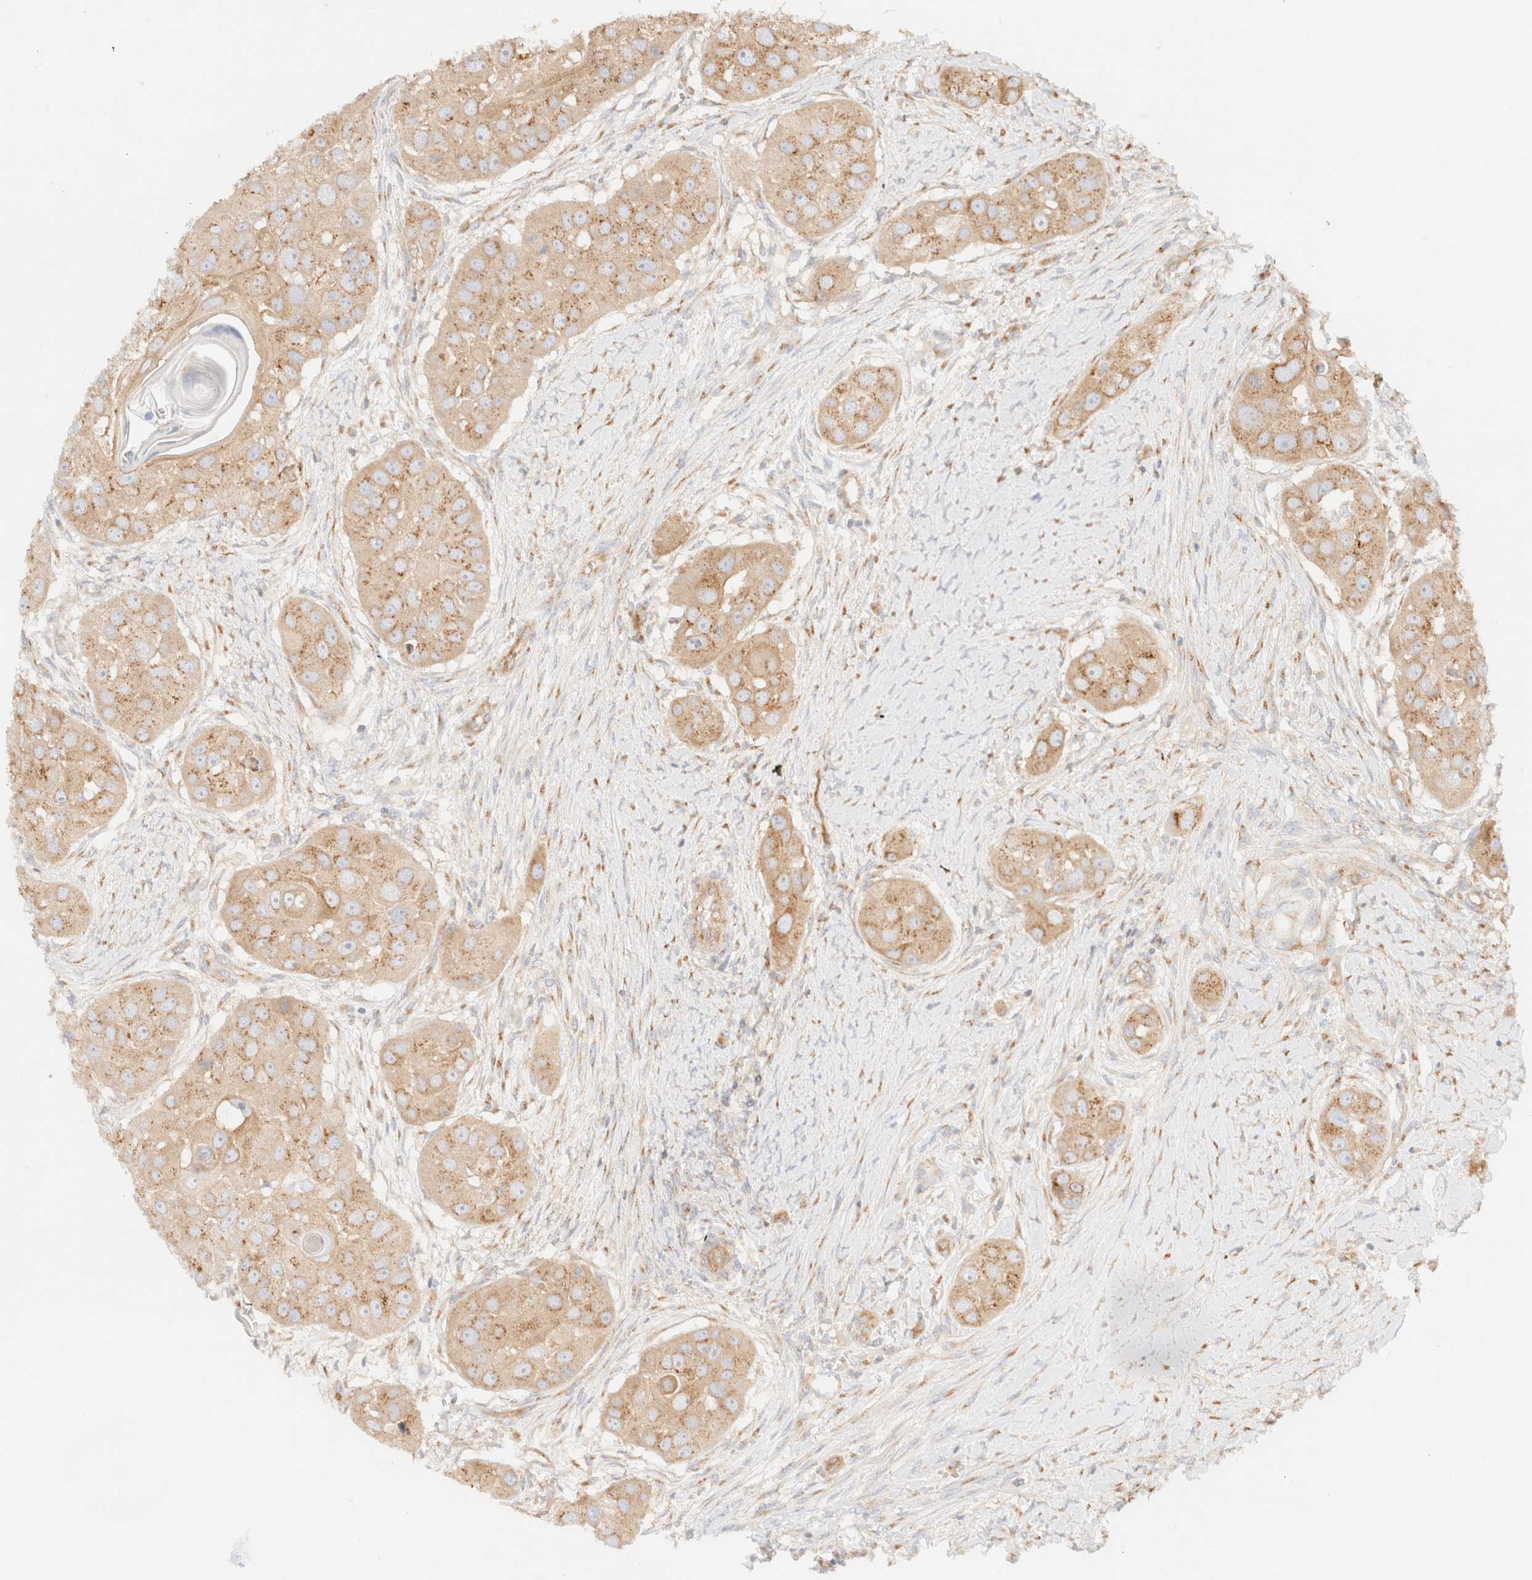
{"staining": {"intensity": "weak", "quantity": ">75%", "location": "cytoplasmic/membranous"}, "tissue": "head and neck cancer", "cell_type": "Tumor cells", "image_type": "cancer", "snomed": [{"axis": "morphology", "description": "Normal tissue, NOS"}, {"axis": "morphology", "description": "Squamous cell carcinoma, NOS"}, {"axis": "topography", "description": "Skeletal muscle"}, {"axis": "topography", "description": "Head-Neck"}], "caption": "Protein staining reveals weak cytoplasmic/membranous positivity in about >75% of tumor cells in head and neck squamous cell carcinoma.", "gene": "MYO10", "patient": {"sex": "male", "age": 51}}